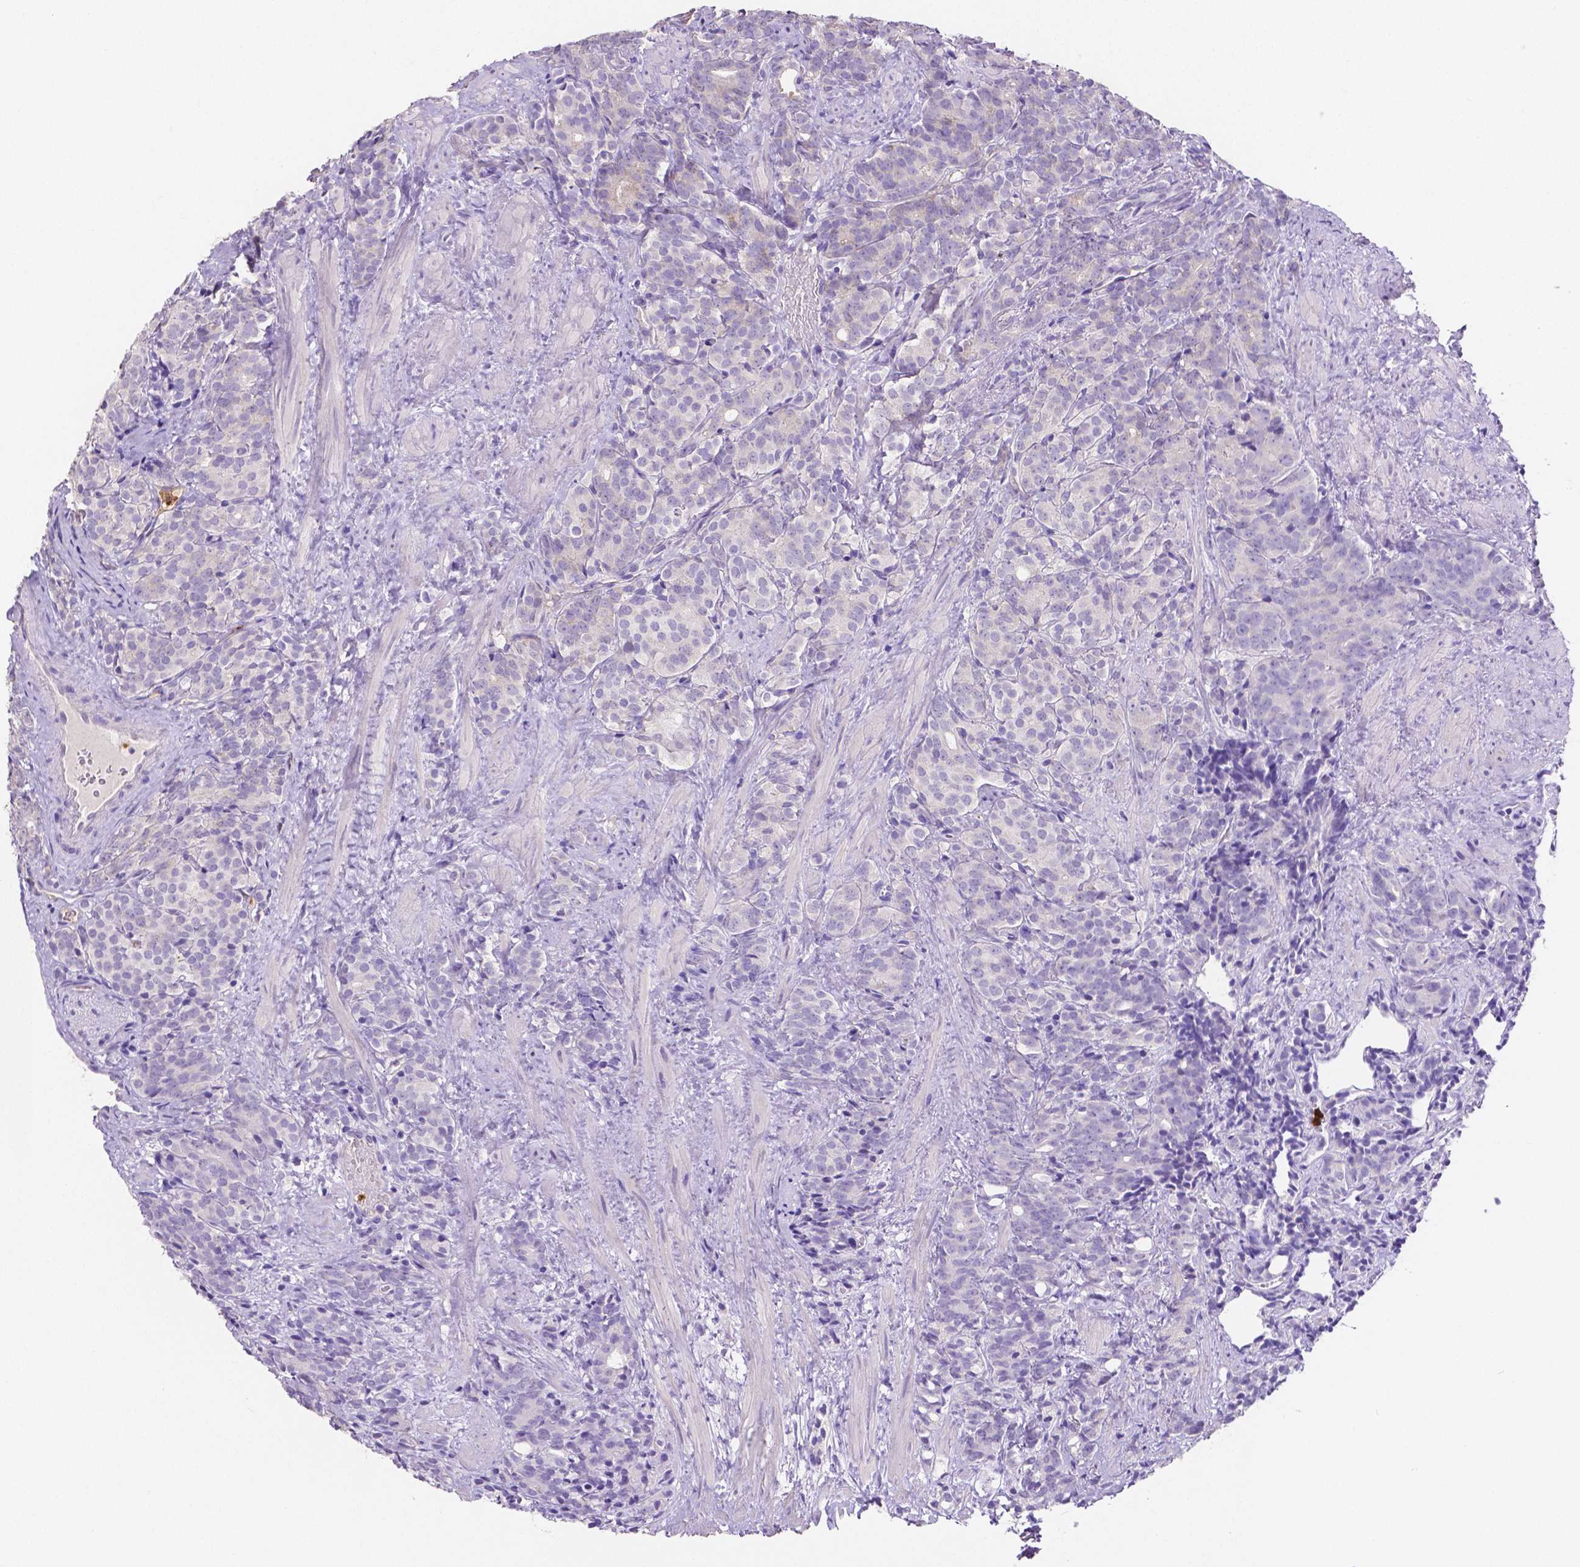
{"staining": {"intensity": "negative", "quantity": "none", "location": "none"}, "tissue": "prostate cancer", "cell_type": "Tumor cells", "image_type": "cancer", "snomed": [{"axis": "morphology", "description": "Adenocarcinoma, High grade"}, {"axis": "topography", "description": "Prostate"}], "caption": "High magnification brightfield microscopy of prostate cancer stained with DAB (3,3'-diaminobenzidine) (brown) and counterstained with hematoxylin (blue): tumor cells show no significant expression.", "gene": "MMP9", "patient": {"sex": "male", "age": 84}}